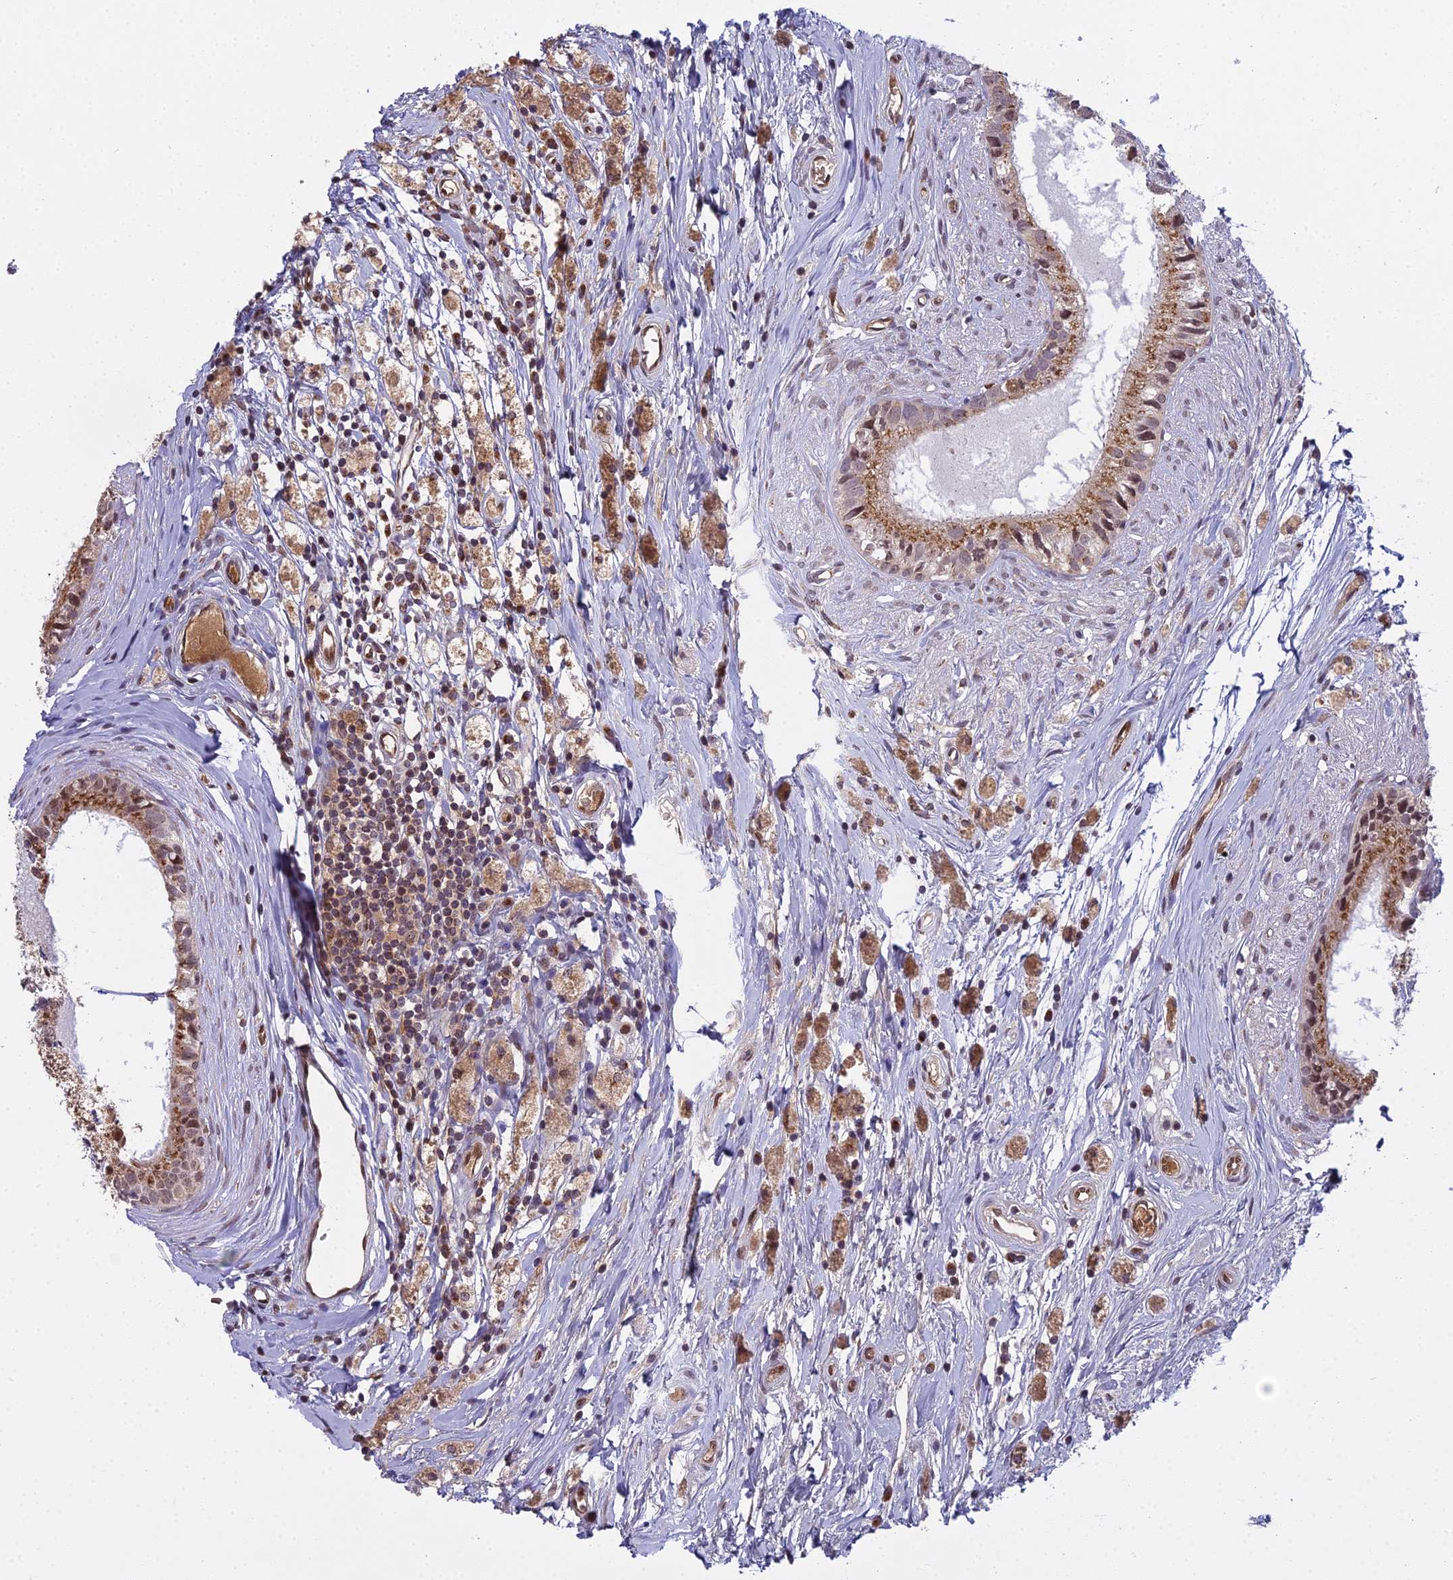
{"staining": {"intensity": "moderate", "quantity": ">75%", "location": "cytoplasmic/membranous"}, "tissue": "epididymis", "cell_type": "Glandular cells", "image_type": "normal", "snomed": [{"axis": "morphology", "description": "Normal tissue, NOS"}, {"axis": "topography", "description": "Epididymis"}], "caption": "Epididymis stained with immunohistochemistry (IHC) reveals moderate cytoplasmic/membranous staining in about >75% of glandular cells.", "gene": "MEOX1", "patient": {"sex": "male", "age": 80}}